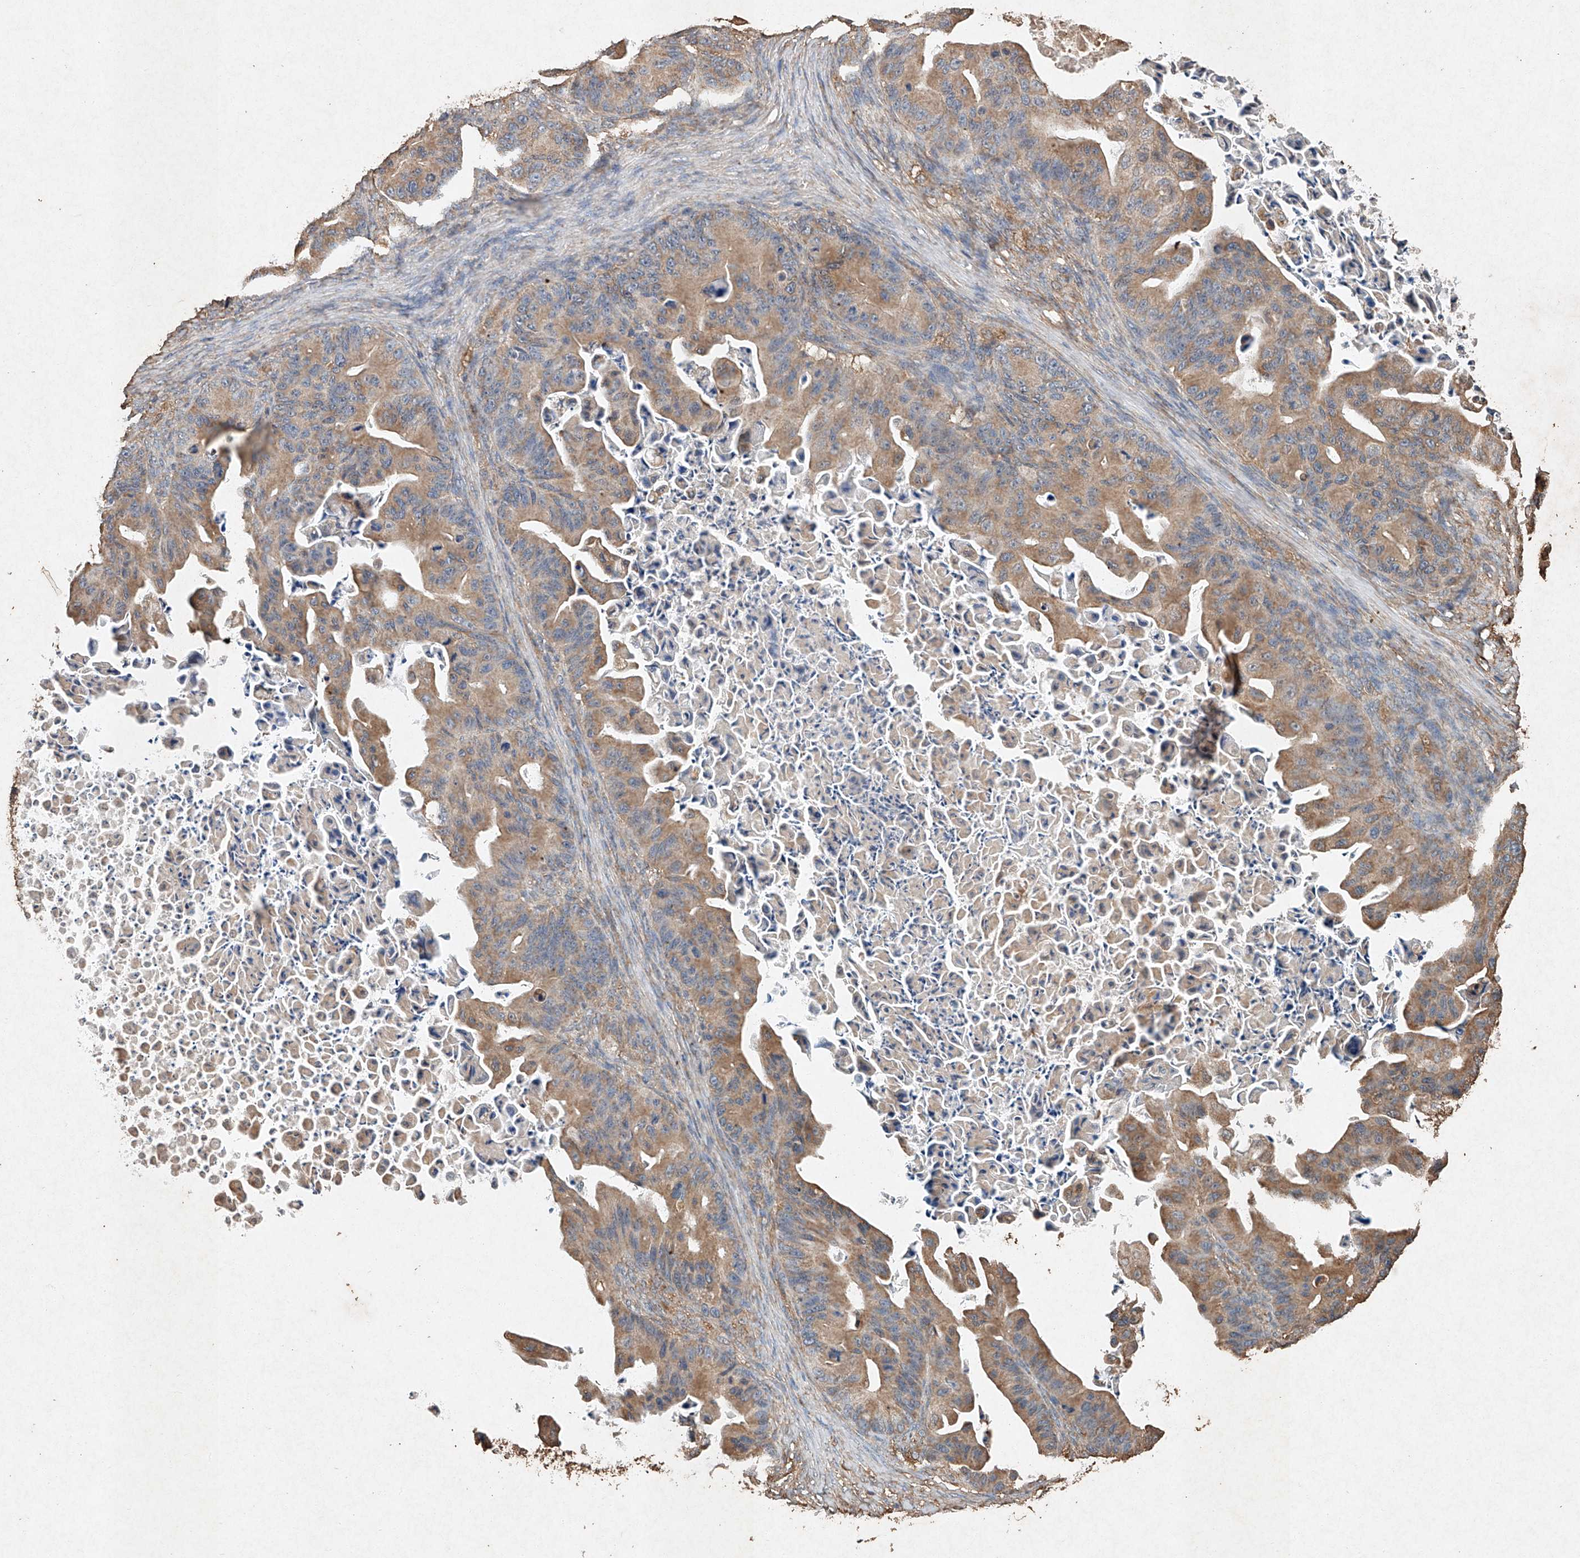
{"staining": {"intensity": "moderate", "quantity": ">75%", "location": "cytoplasmic/membranous"}, "tissue": "ovarian cancer", "cell_type": "Tumor cells", "image_type": "cancer", "snomed": [{"axis": "morphology", "description": "Cystadenocarcinoma, mucinous, NOS"}, {"axis": "topography", "description": "Ovary"}], "caption": "The micrograph displays staining of ovarian cancer (mucinous cystadenocarcinoma), revealing moderate cytoplasmic/membranous protein staining (brown color) within tumor cells.", "gene": "STK3", "patient": {"sex": "female", "age": 37}}